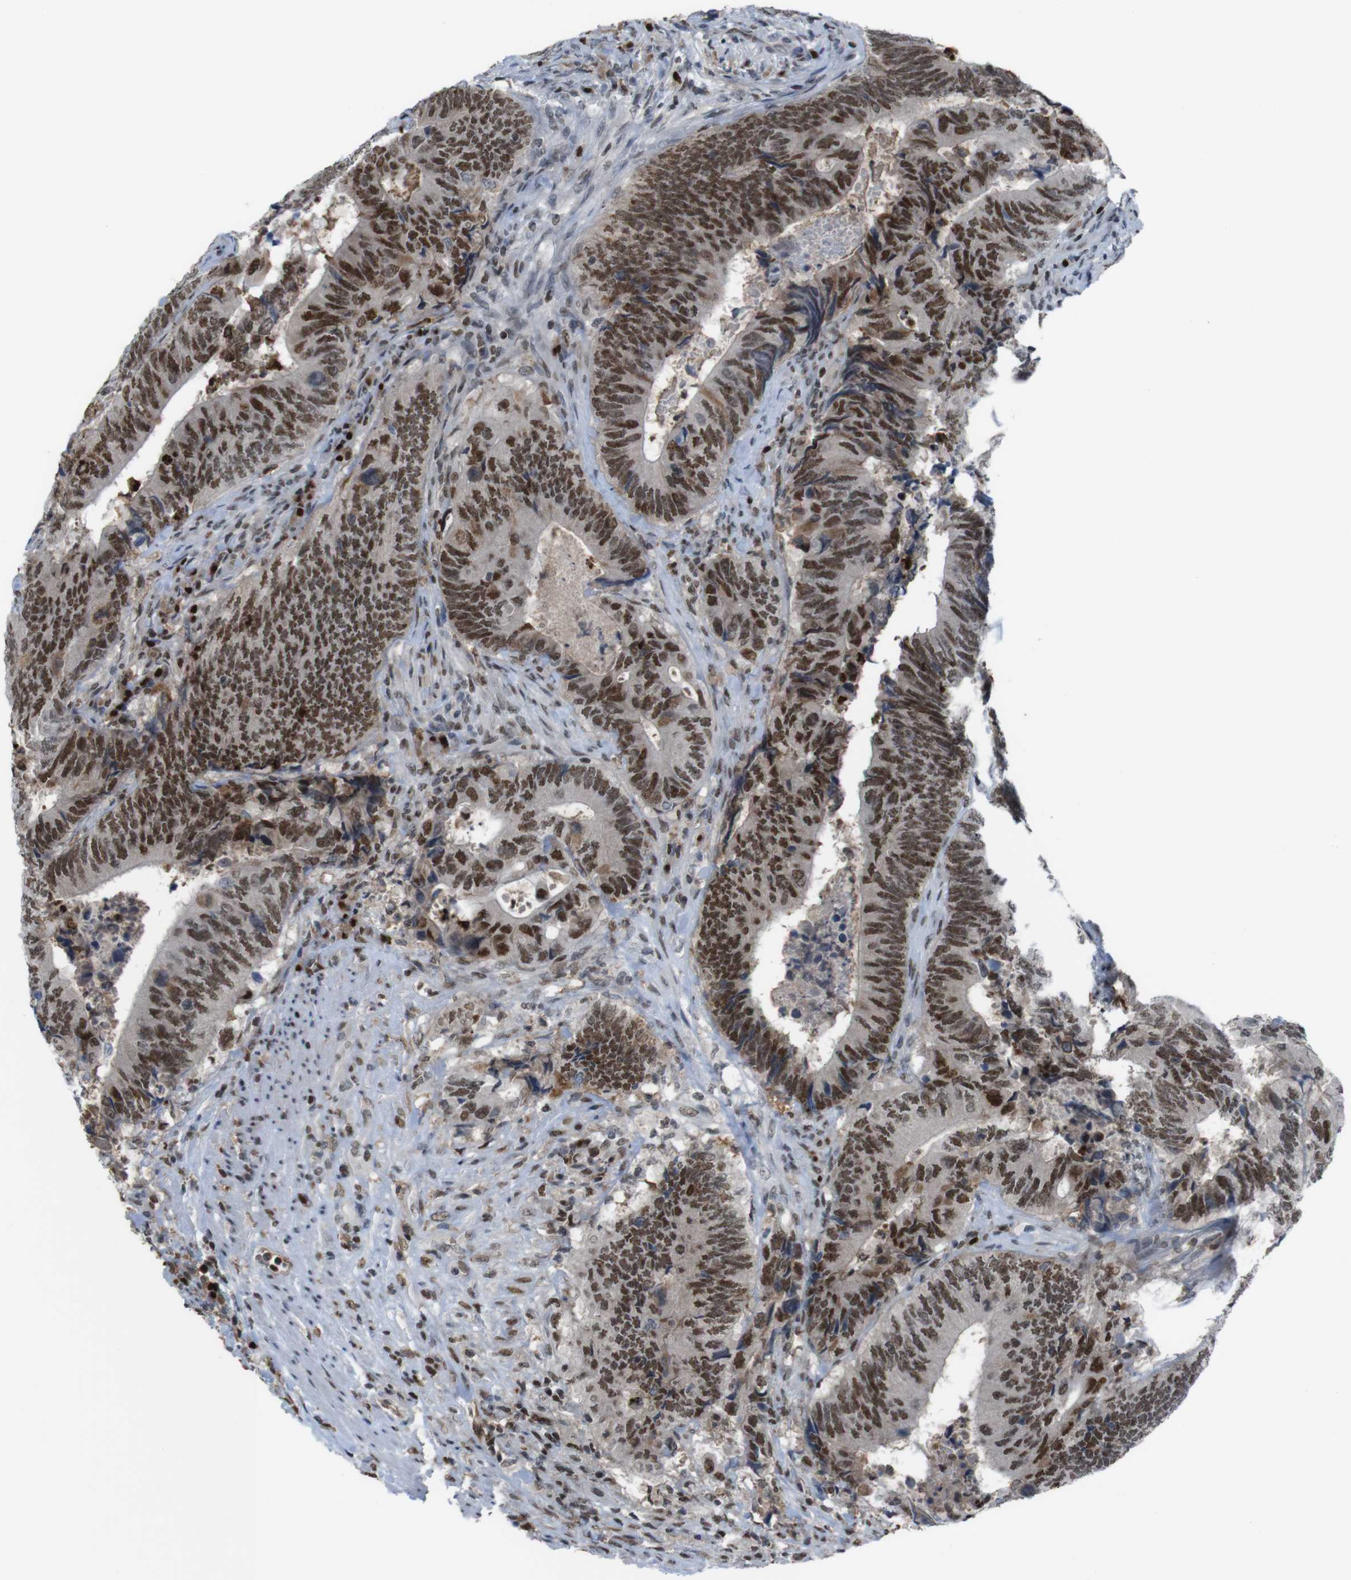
{"staining": {"intensity": "strong", "quantity": ">75%", "location": "nuclear"}, "tissue": "colorectal cancer", "cell_type": "Tumor cells", "image_type": "cancer", "snomed": [{"axis": "morphology", "description": "Normal tissue, NOS"}, {"axis": "morphology", "description": "Adenocarcinoma, NOS"}, {"axis": "topography", "description": "Colon"}], "caption": "Protein expression analysis of human colorectal cancer reveals strong nuclear expression in approximately >75% of tumor cells. Immunohistochemistry stains the protein of interest in brown and the nuclei are stained blue.", "gene": "SUB1", "patient": {"sex": "male", "age": 56}}